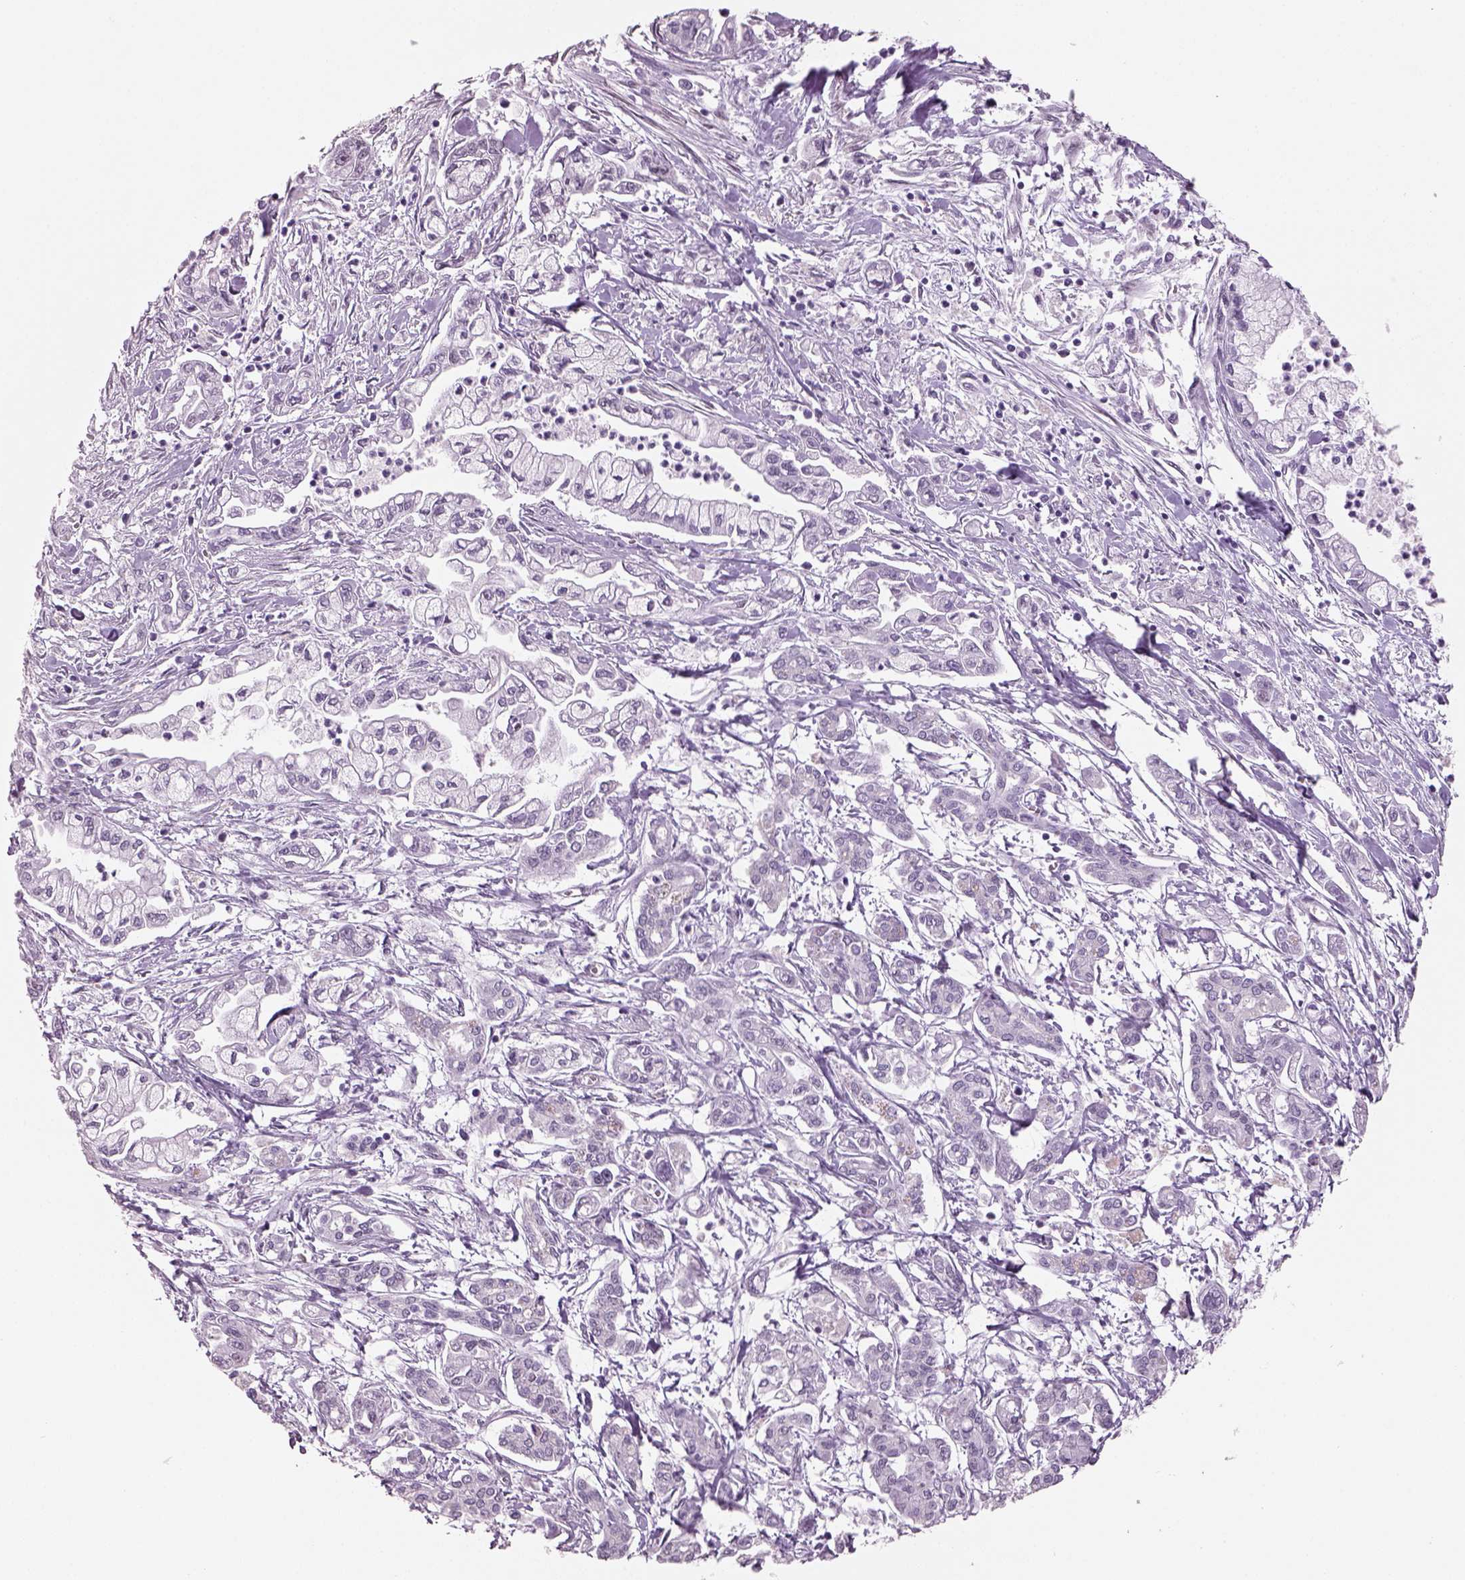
{"staining": {"intensity": "negative", "quantity": "none", "location": "none"}, "tissue": "pancreatic cancer", "cell_type": "Tumor cells", "image_type": "cancer", "snomed": [{"axis": "morphology", "description": "Adenocarcinoma, NOS"}, {"axis": "topography", "description": "Pancreas"}], "caption": "Histopathology image shows no protein expression in tumor cells of adenocarcinoma (pancreatic) tissue. (Brightfield microscopy of DAB (3,3'-diaminobenzidine) IHC at high magnification).", "gene": "NAT8", "patient": {"sex": "male", "age": 54}}